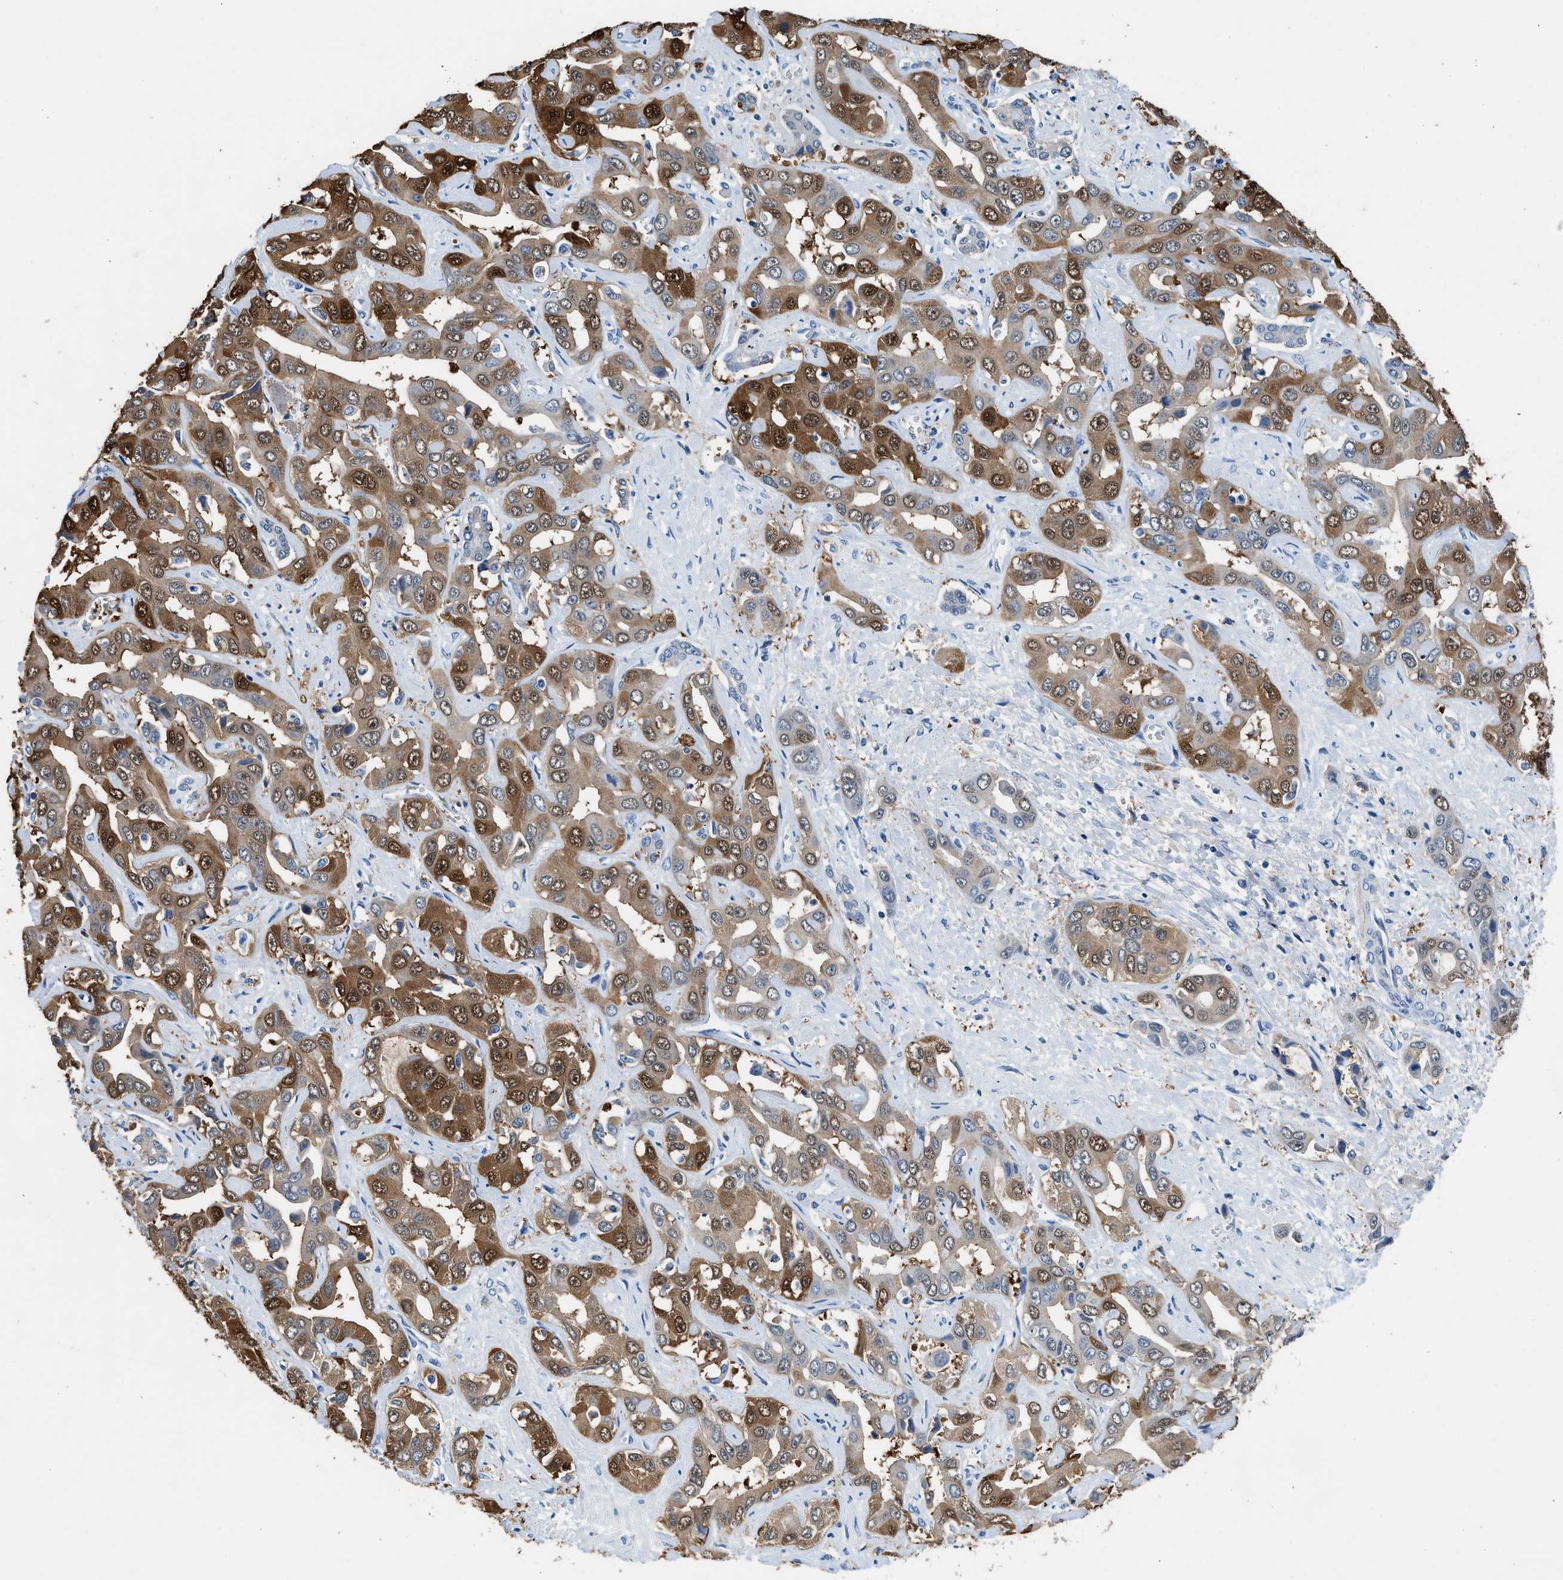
{"staining": {"intensity": "strong", "quantity": ">75%", "location": "cytoplasmic/membranous,nuclear"}, "tissue": "liver cancer", "cell_type": "Tumor cells", "image_type": "cancer", "snomed": [{"axis": "morphology", "description": "Cholangiocarcinoma"}, {"axis": "topography", "description": "Liver"}], "caption": "Immunohistochemical staining of human liver cancer reveals high levels of strong cytoplasmic/membranous and nuclear expression in approximately >75% of tumor cells.", "gene": "FADS6", "patient": {"sex": "female", "age": 52}}